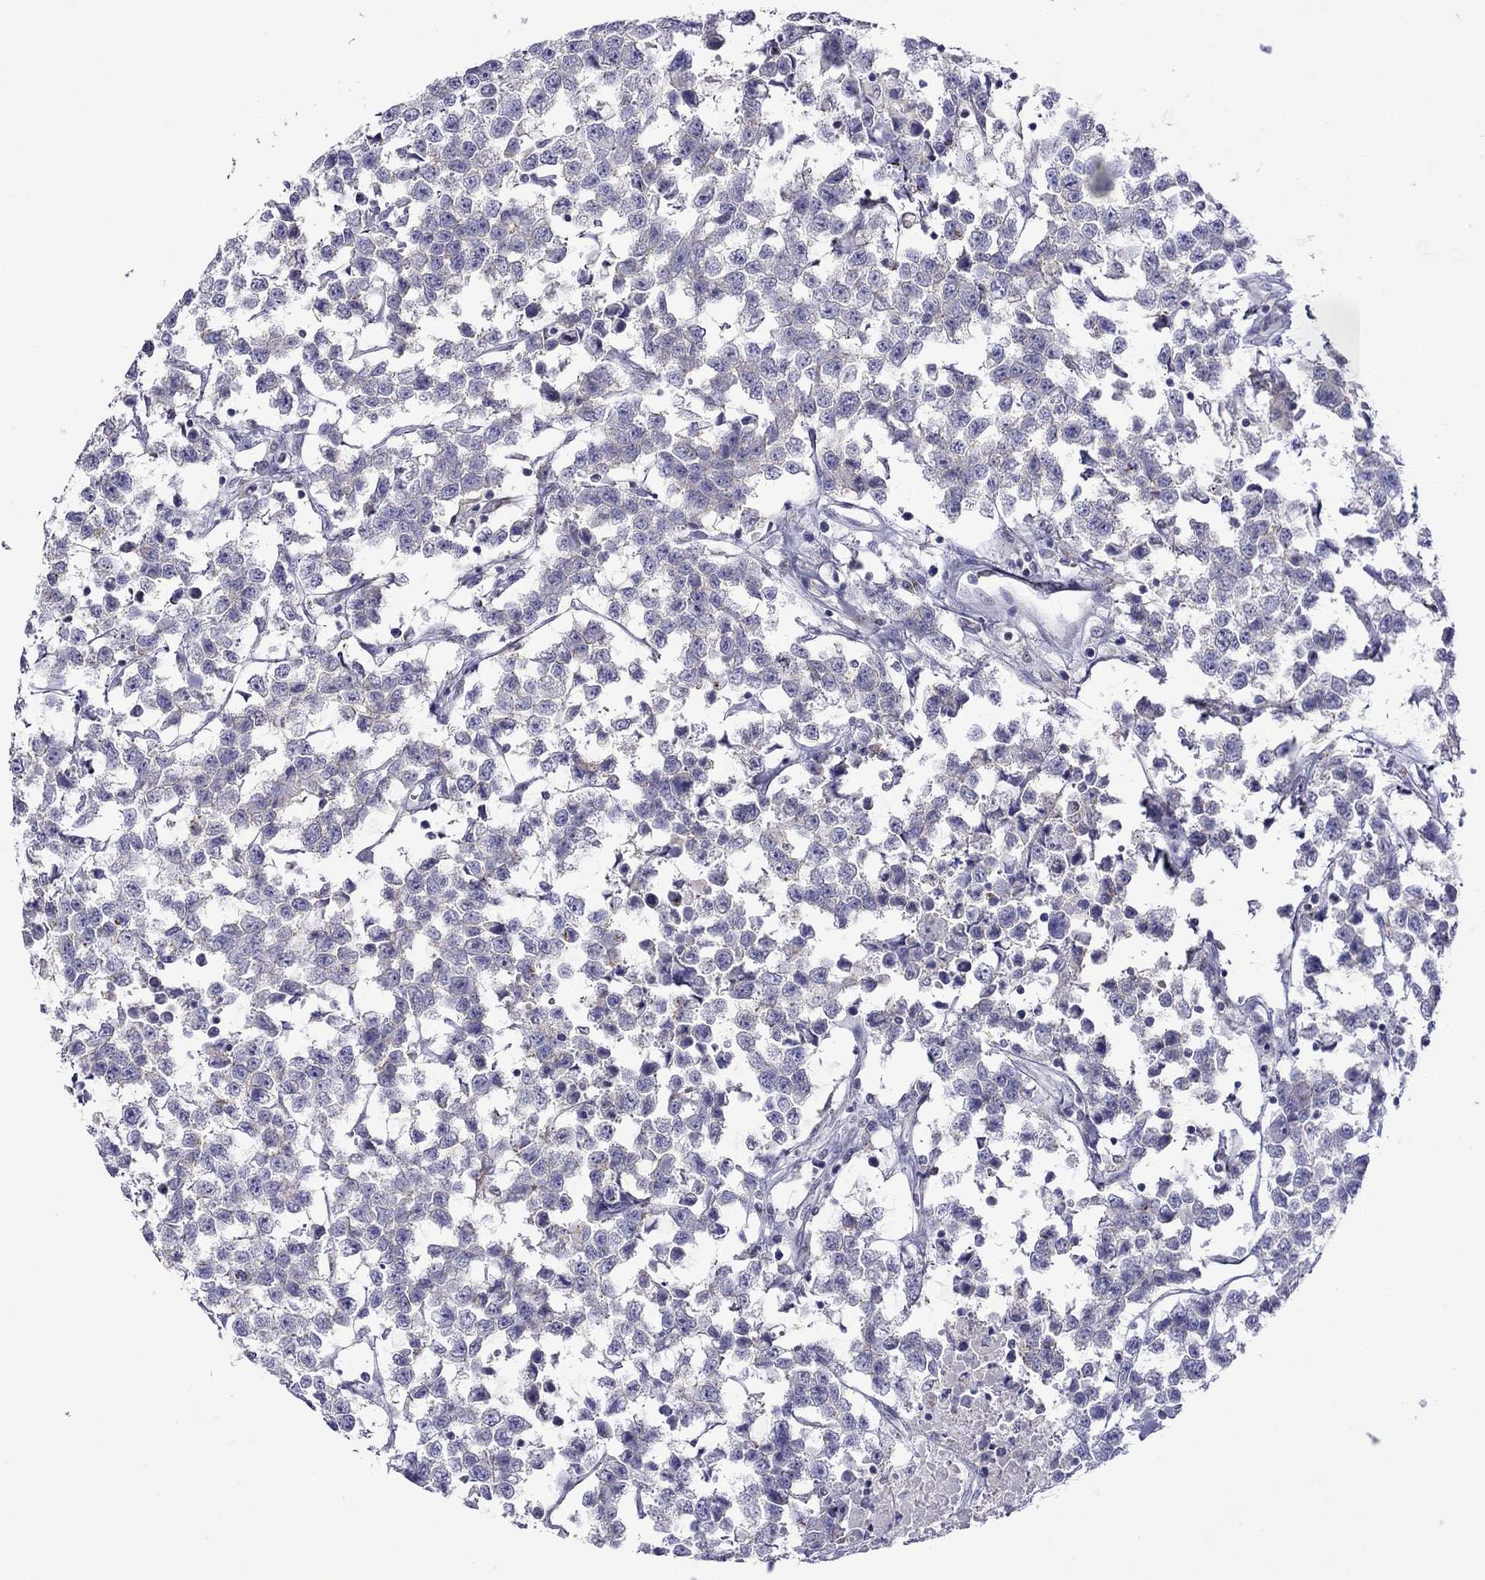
{"staining": {"intensity": "negative", "quantity": "none", "location": "none"}, "tissue": "testis cancer", "cell_type": "Tumor cells", "image_type": "cancer", "snomed": [{"axis": "morphology", "description": "Seminoma, NOS"}, {"axis": "topography", "description": "Testis"}], "caption": "Immunohistochemistry of human seminoma (testis) demonstrates no positivity in tumor cells.", "gene": "MPZ", "patient": {"sex": "male", "age": 59}}